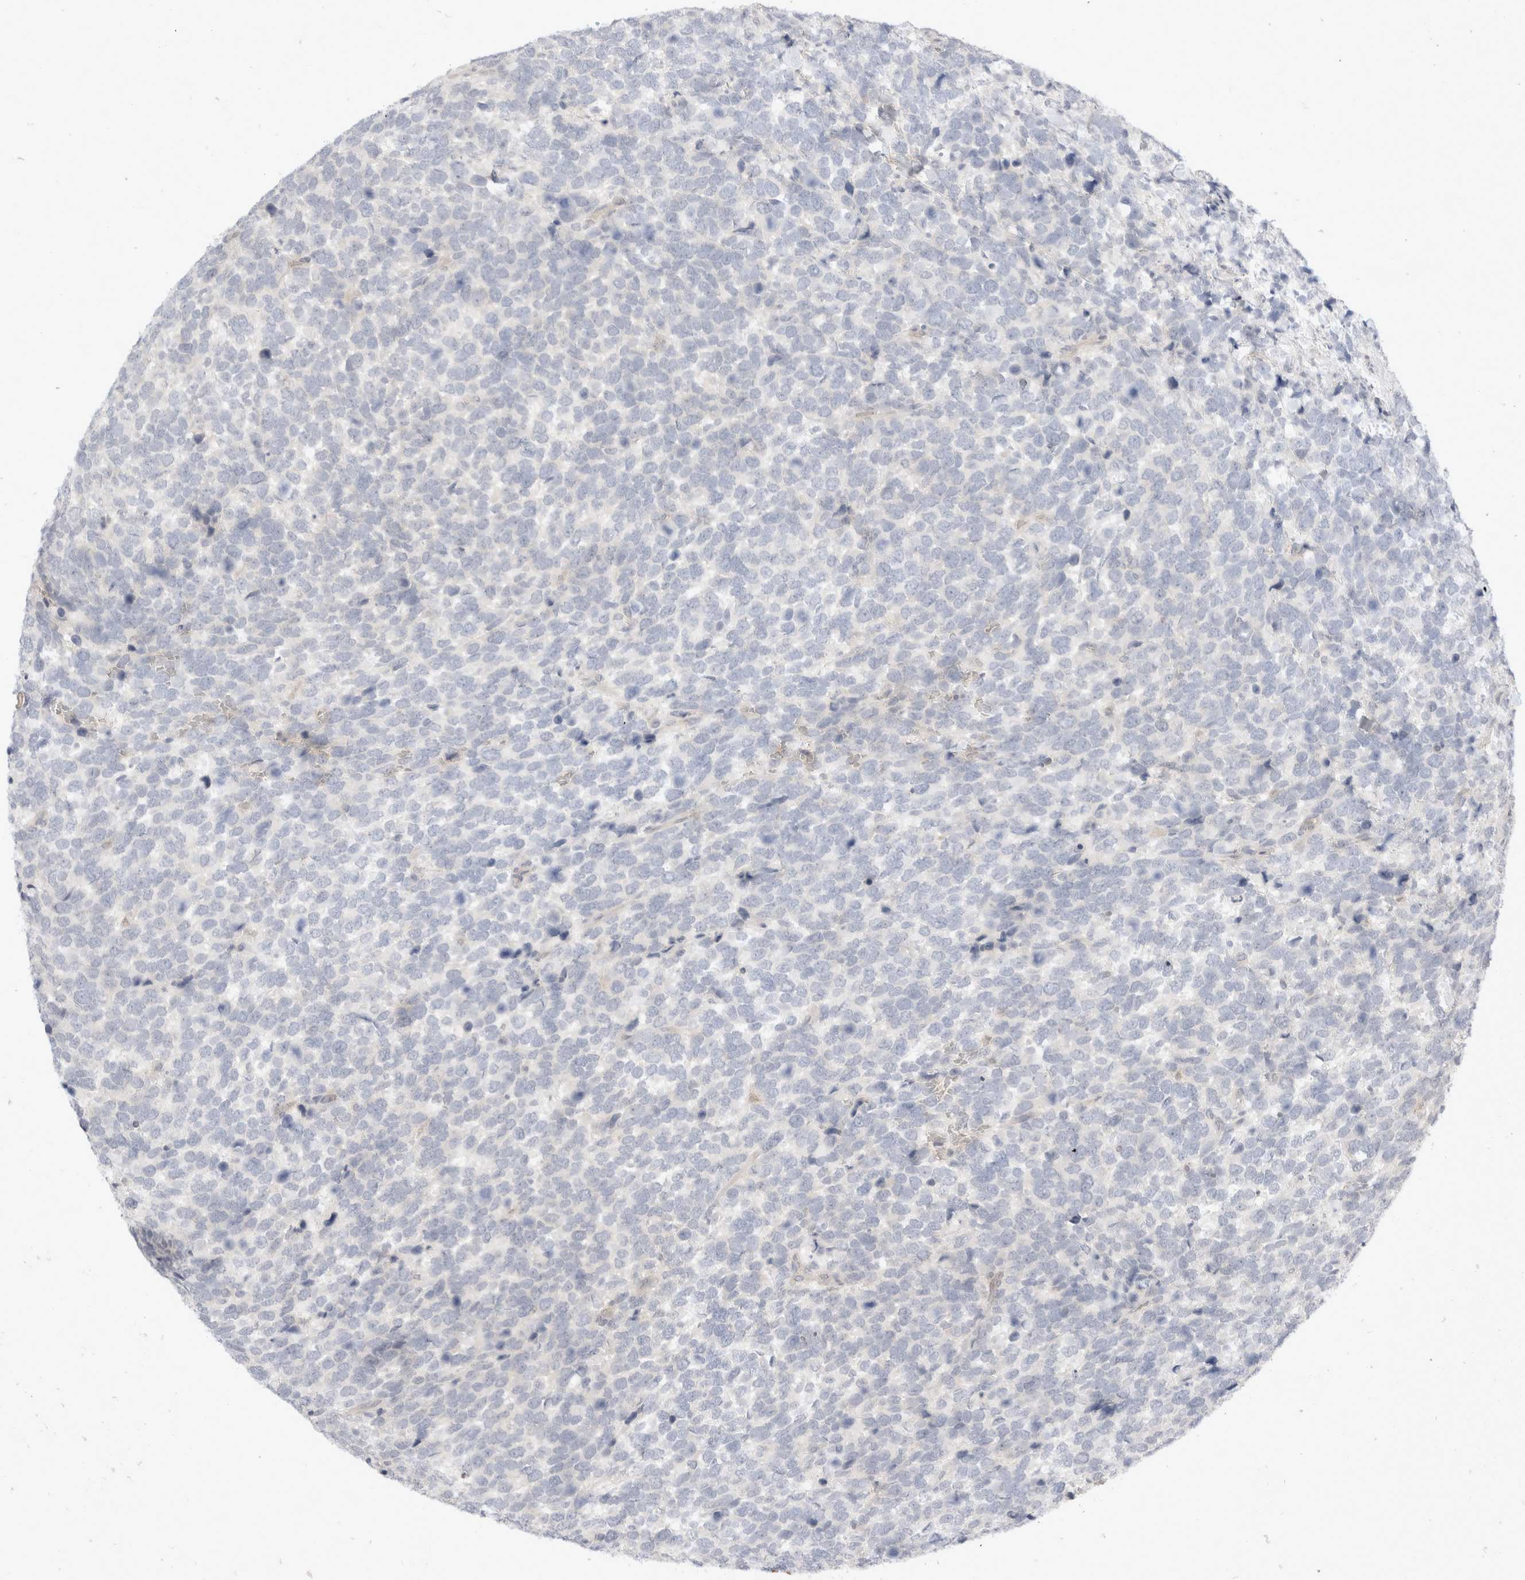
{"staining": {"intensity": "negative", "quantity": "none", "location": "none"}, "tissue": "urothelial cancer", "cell_type": "Tumor cells", "image_type": "cancer", "snomed": [{"axis": "morphology", "description": "Urothelial carcinoma, High grade"}, {"axis": "topography", "description": "Urinary bladder"}], "caption": "DAB immunohistochemical staining of human high-grade urothelial carcinoma displays no significant expression in tumor cells.", "gene": "TOM1L2", "patient": {"sex": "female", "age": 82}}